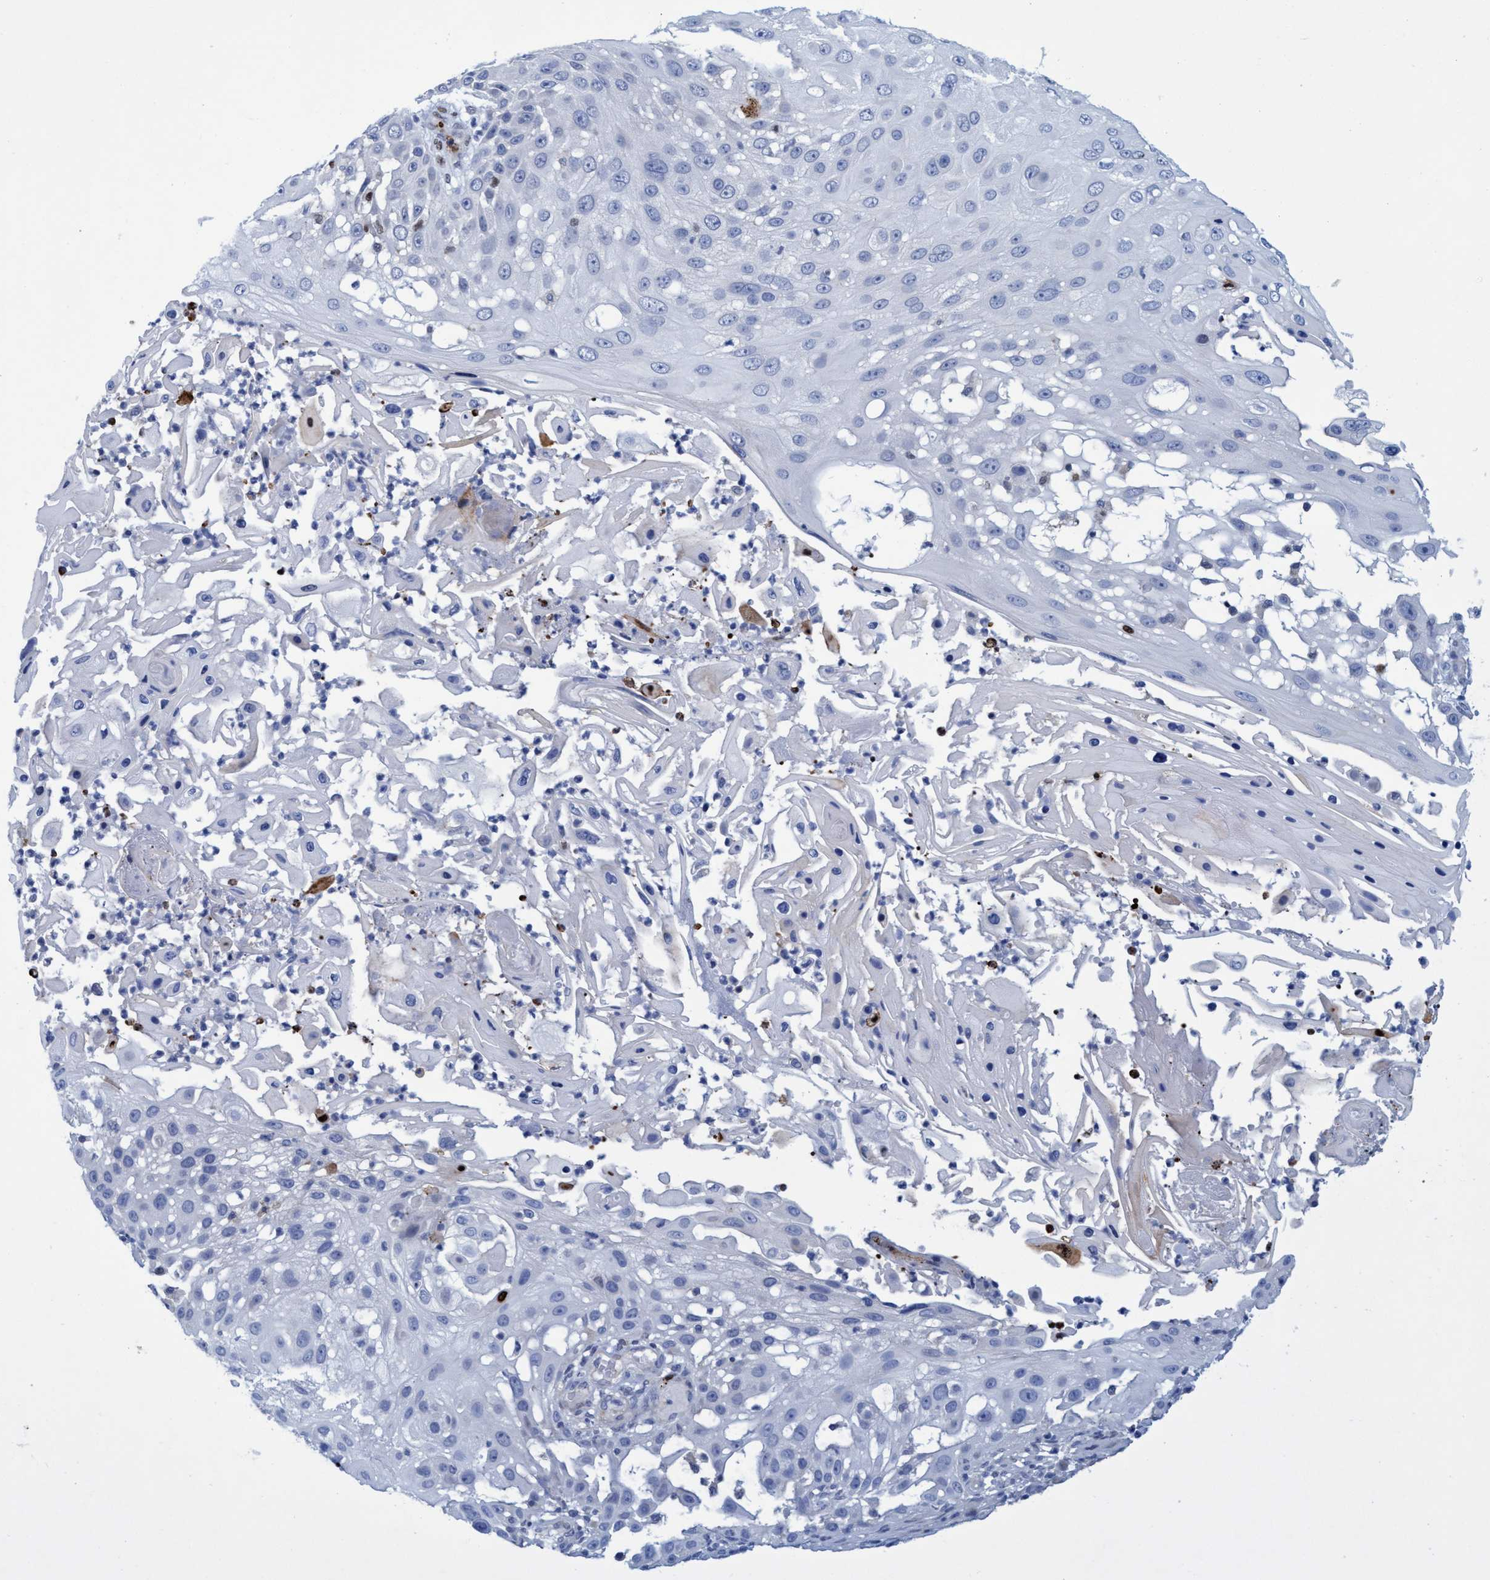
{"staining": {"intensity": "negative", "quantity": "none", "location": "none"}, "tissue": "skin cancer", "cell_type": "Tumor cells", "image_type": "cancer", "snomed": [{"axis": "morphology", "description": "Squamous cell carcinoma, NOS"}, {"axis": "topography", "description": "Skin"}], "caption": "The photomicrograph shows no significant expression in tumor cells of skin squamous cell carcinoma. Nuclei are stained in blue.", "gene": "R3HCC1", "patient": {"sex": "female", "age": 44}}